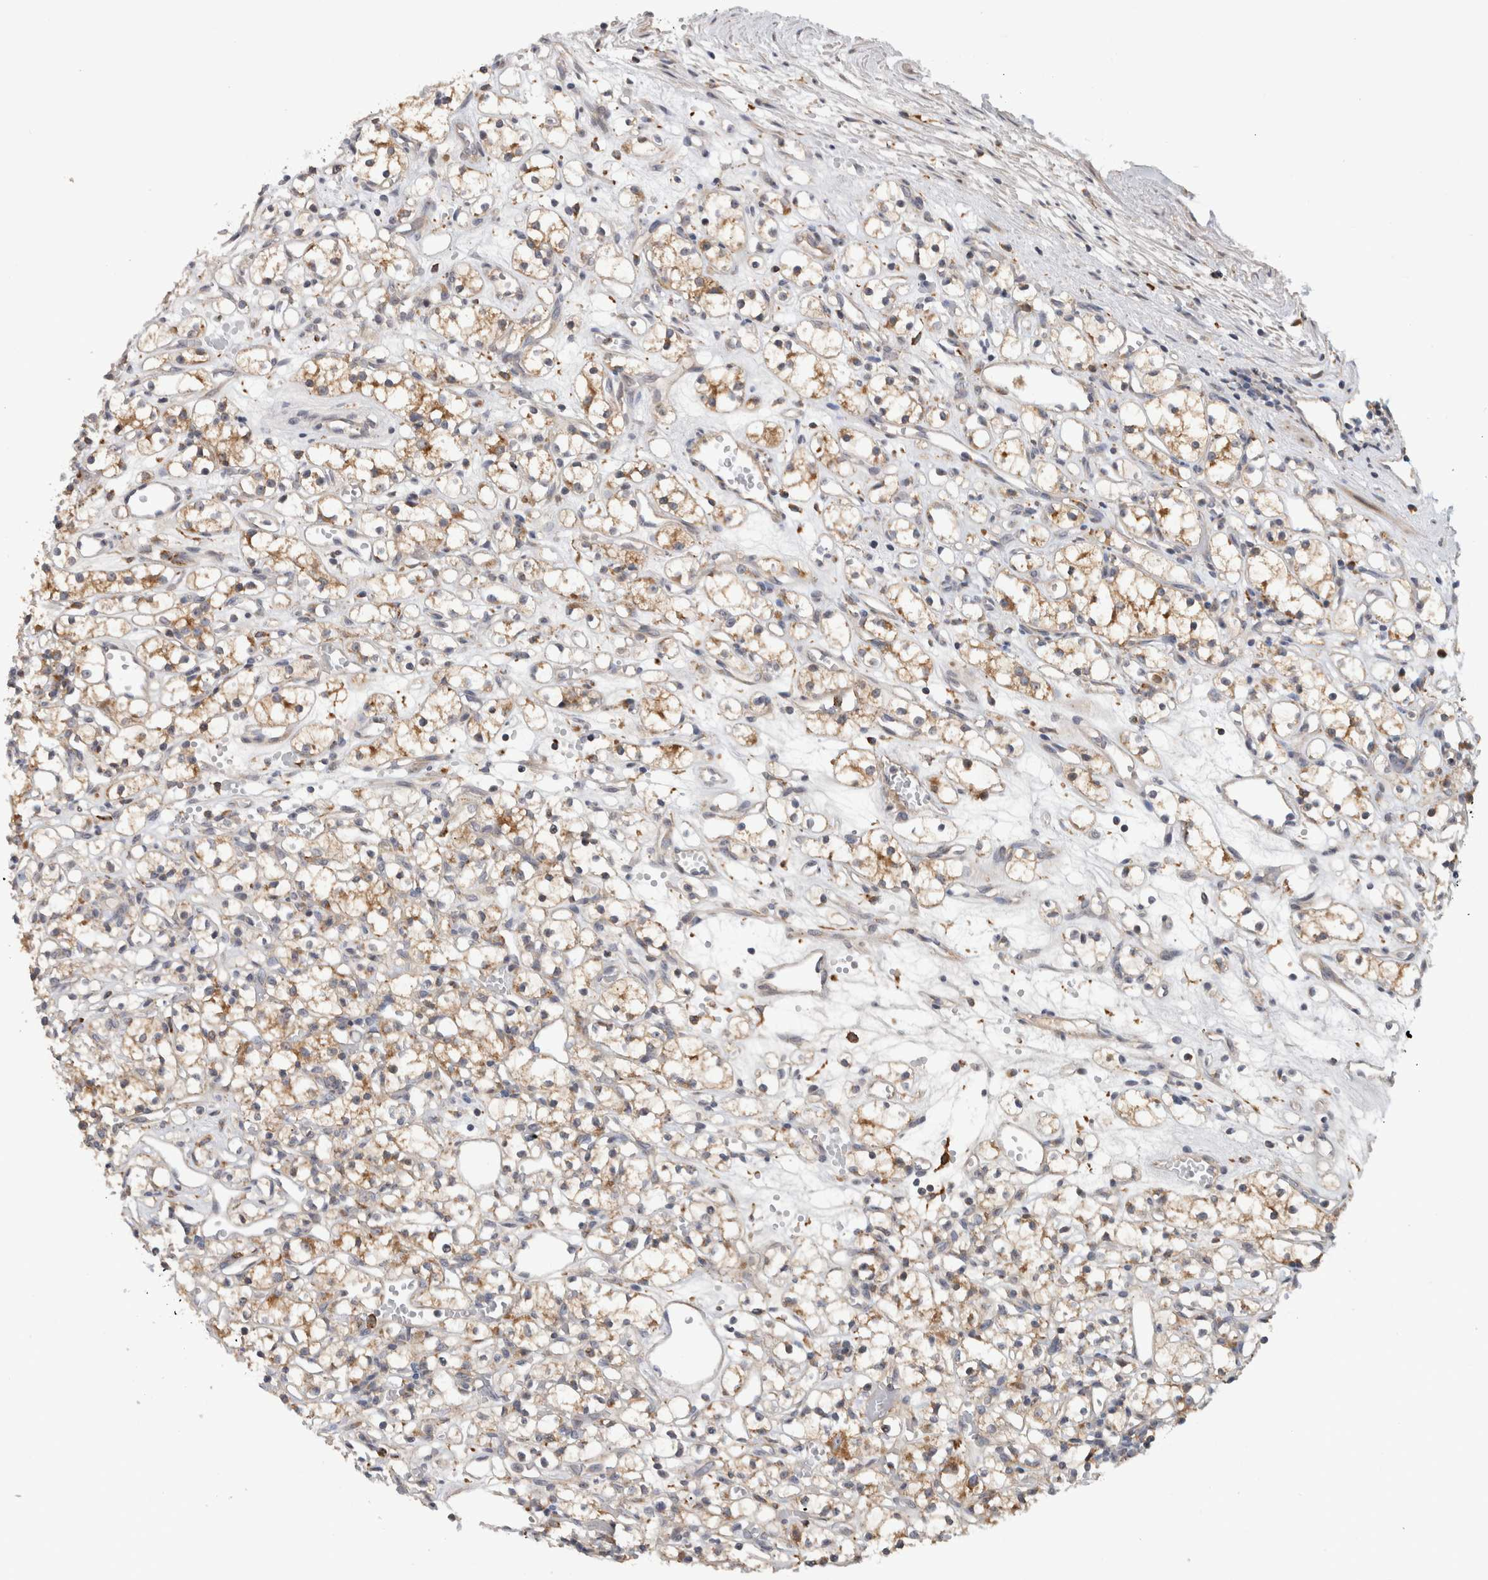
{"staining": {"intensity": "moderate", "quantity": "25%-75%", "location": "cytoplasmic/membranous"}, "tissue": "renal cancer", "cell_type": "Tumor cells", "image_type": "cancer", "snomed": [{"axis": "morphology", "description": "Adenocarcinoma, NOS"}, {"axis": "topography", "description": "Kidney"}], "caption": "Protein analysis of renal cancer tissue demonstrates moderate cytoplasmic/membranous positivity in about 25%-75% of tumor cells. (brown staining indicates protein expression, while blue staining denotes nuclei).", "gene": "ADGRL3", "patient": {"sex": "female", "age": 59}}